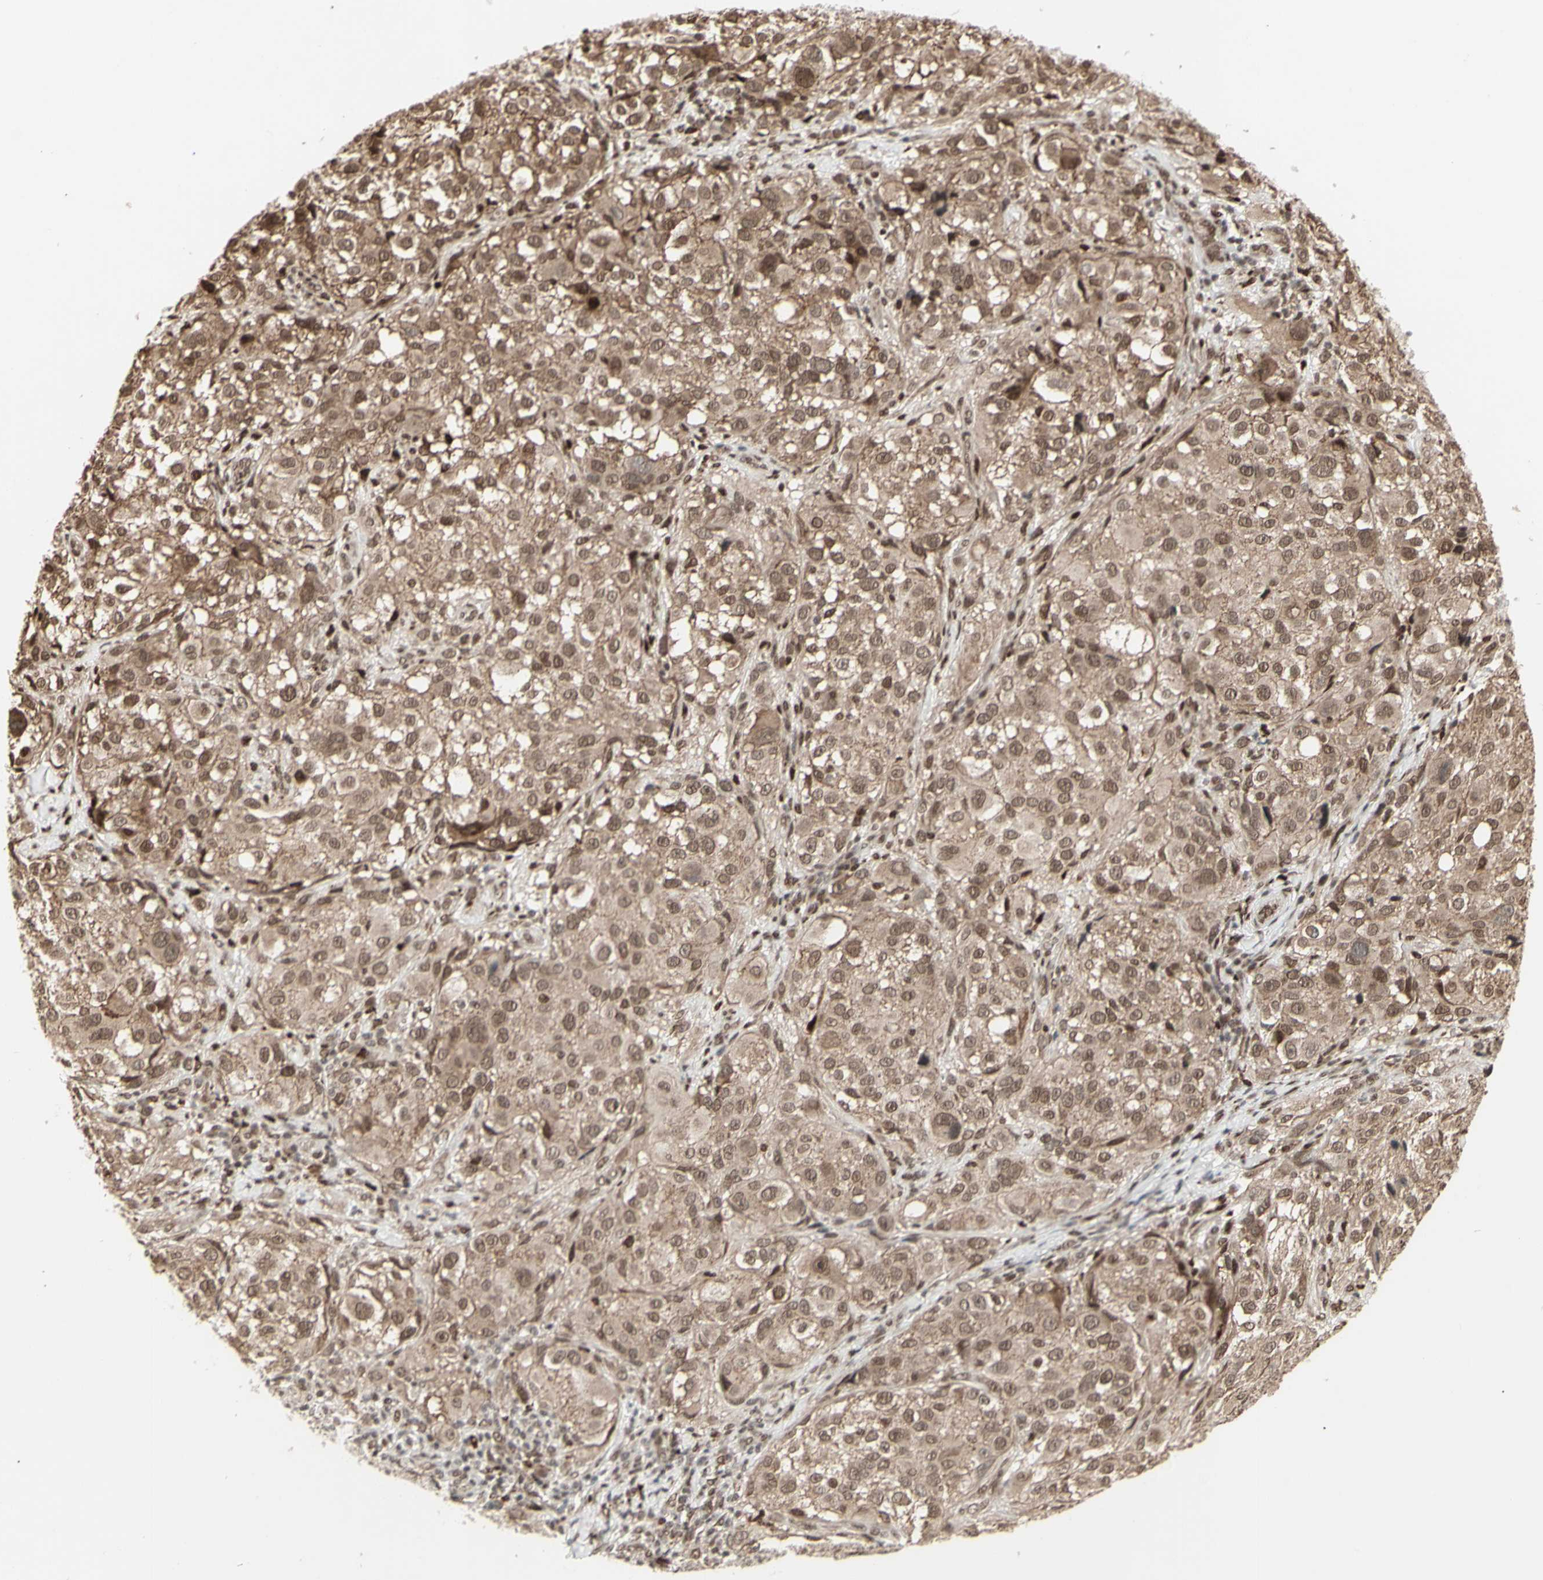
{"staining": {"intensity": "moderate", "quantity": ">75%", "location": "cytoplasmic/membranous,nuclear"}, "tissue": "melanoma", "cell_type": "Tumor cells", "image_type": "cancer", "snomed": [{"axis": "morphology", "description": "Necrosis, NOS"}, {"axis": "morphology", "description": "Malignant melanoma, NOS"}, {"axis": "topography", "description": "Skin"}], "caption": "Protein expression analysis of melanoma reveals moderate cytoplasmic/membranous and nuclear expression in approximately >75% of tumor cells. (DAB (3,3'-diaminobenzidine) = brown stain, brightfield microscopy at high magnification).", "gene": "CBX1", "patient": {"sex": "female", "age": 87}}